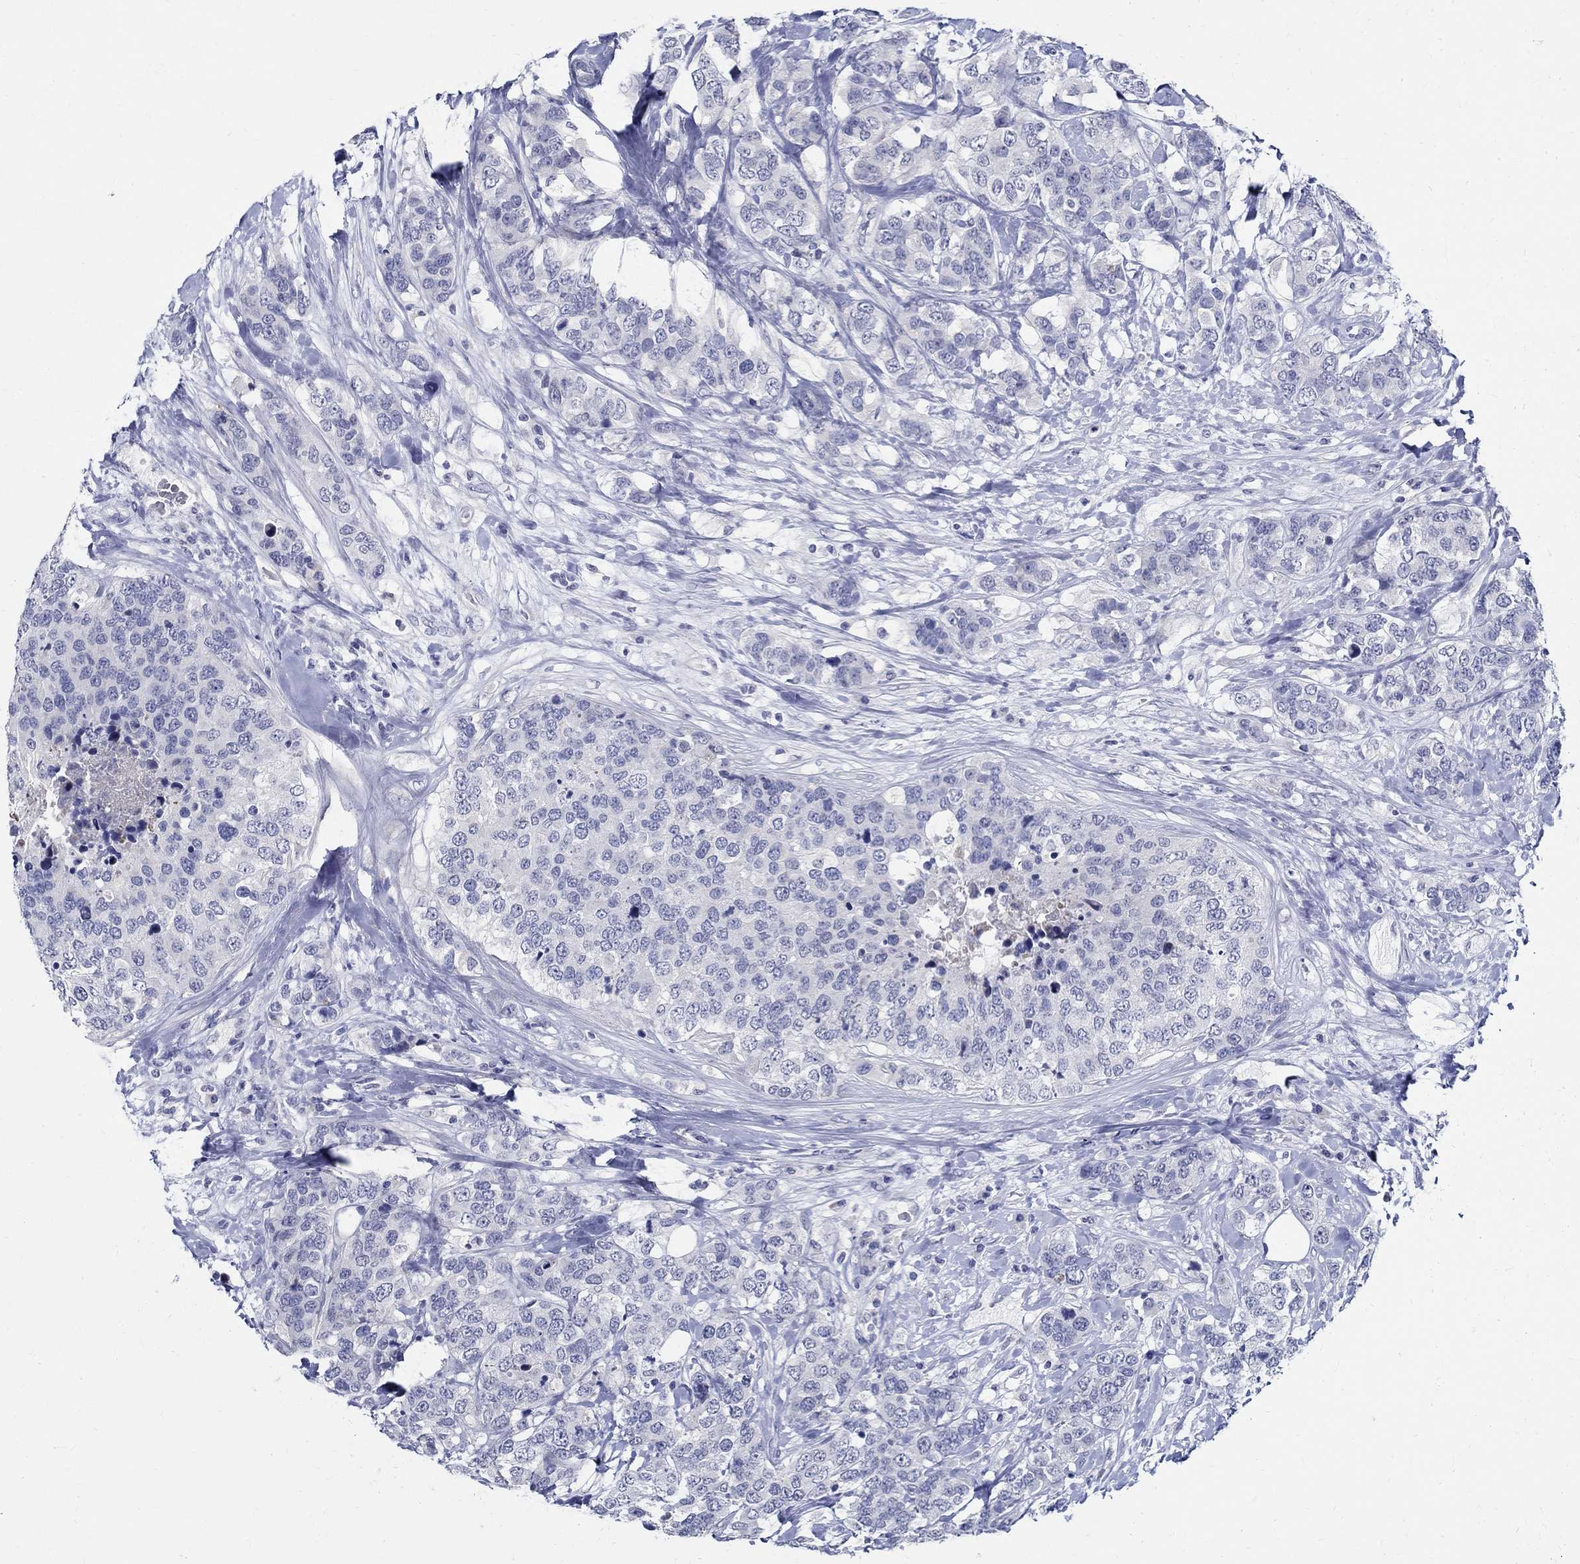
{"staining": {"intensity": "negative", "quantity": "none", "location": "none"}, "tissue": "breast cancer", "cell_type": "Tumor cells", "image_type": "cancer", "snomed": [{"axis": "morphology", "description": "Lobular carcinoma"}, {"axis": "topography", "description": "Breast"}], "caption": "Lobular carcinoma (breast) stained for a protein using IHC displays no staining tumor cells.", "gene": "CETN1", "patient": {"sex": "female", "age": 59}}